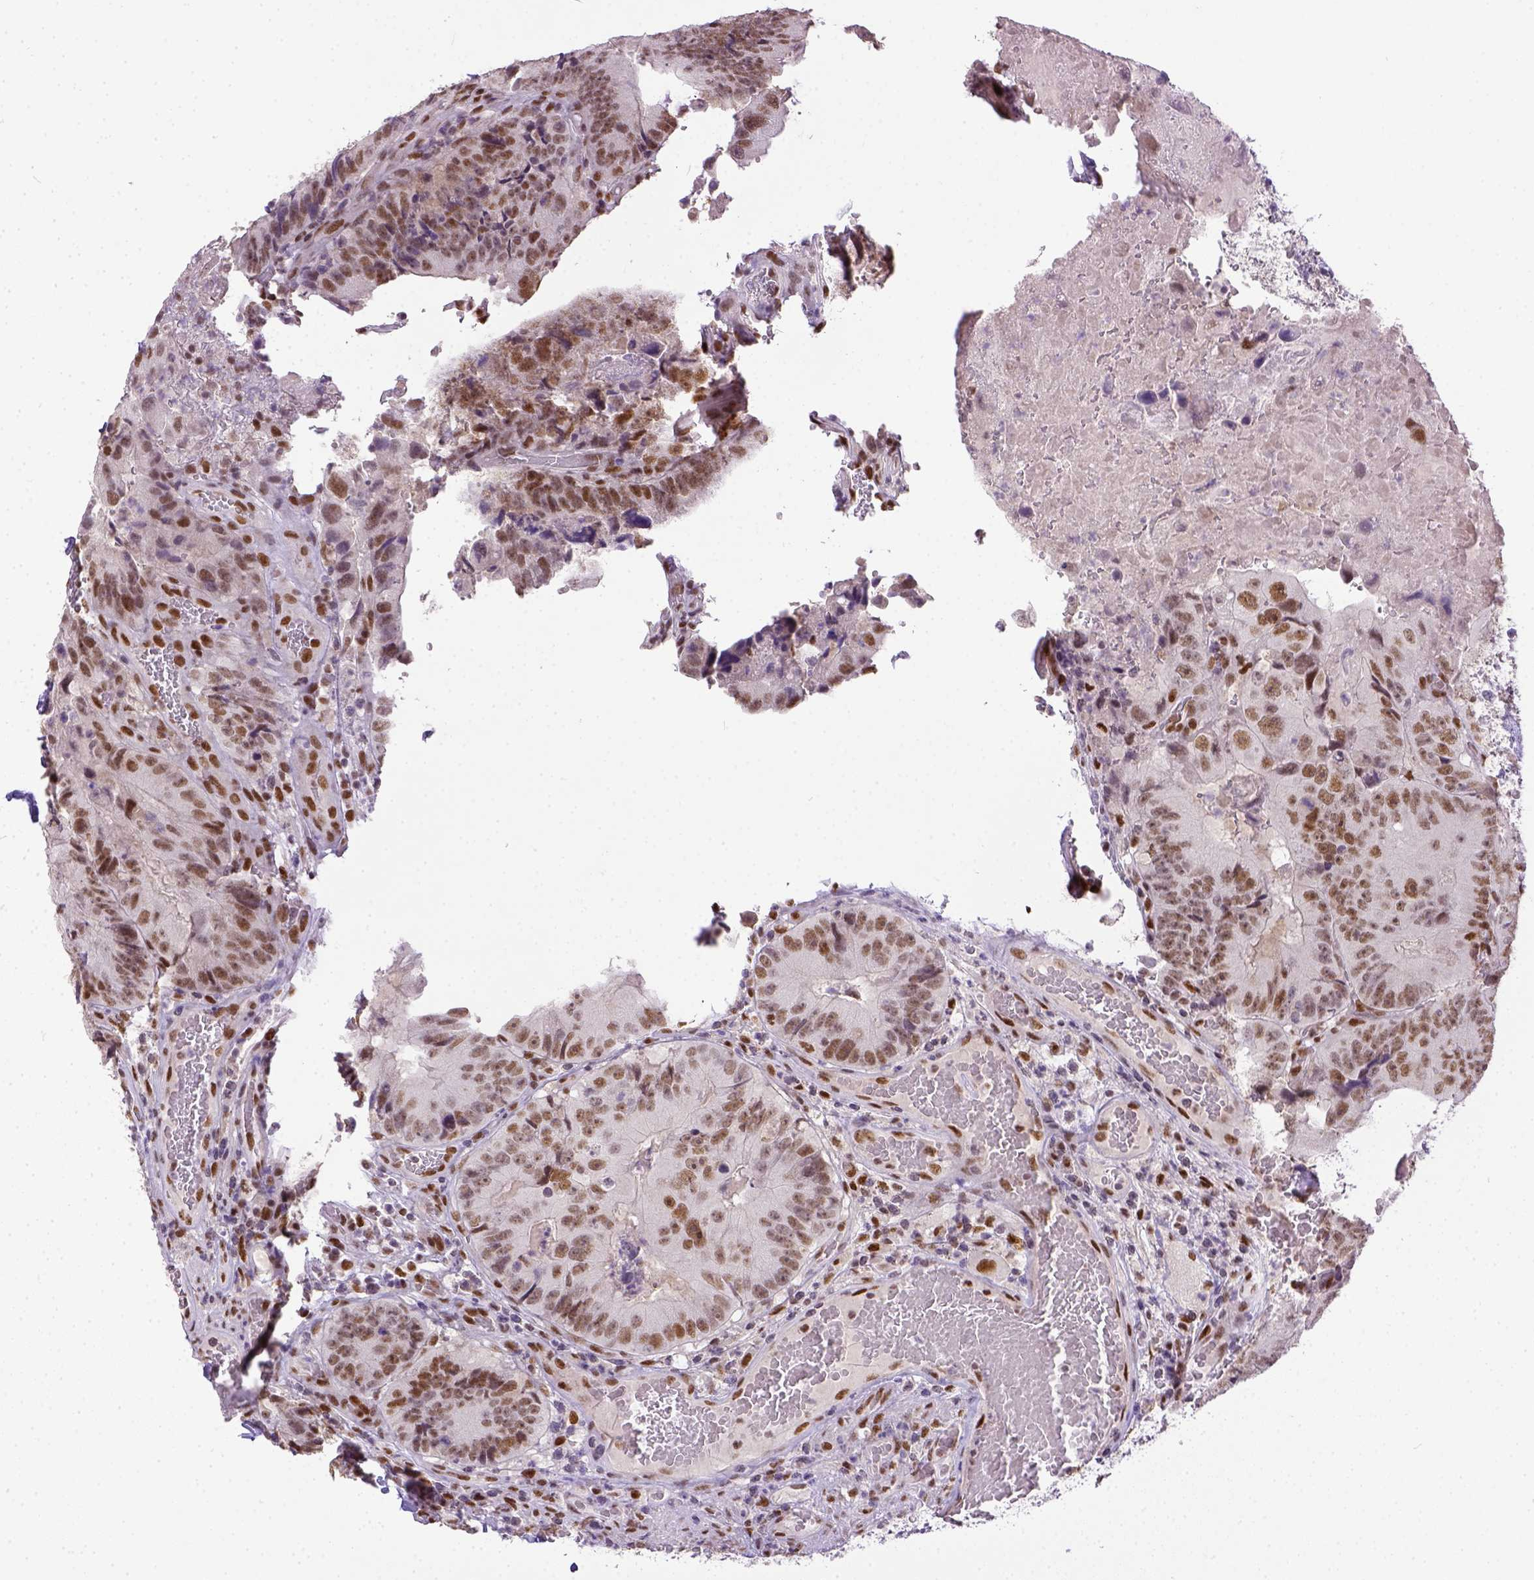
{"staining": {"intensity": "moderate", "quantity": ">75%", "location": "cytoplasmic/membranous"}, "tissue": "colorectal cancer", "cell_type": "Tumor cells", "image_type": "cancer", "snomed": [{"axis": "morphology", "description": "Adenocarcinoma, NOS"}, {"axis": "topography", "description": "Colon"}], "caption": "Protein expression analysis of colorectal cancer shows moderate cytoplasmic/membranous expression in approximately >75% of tumor cells.", "gene": "ERCC1", "patient": {"sex": "female", "age": 86}}